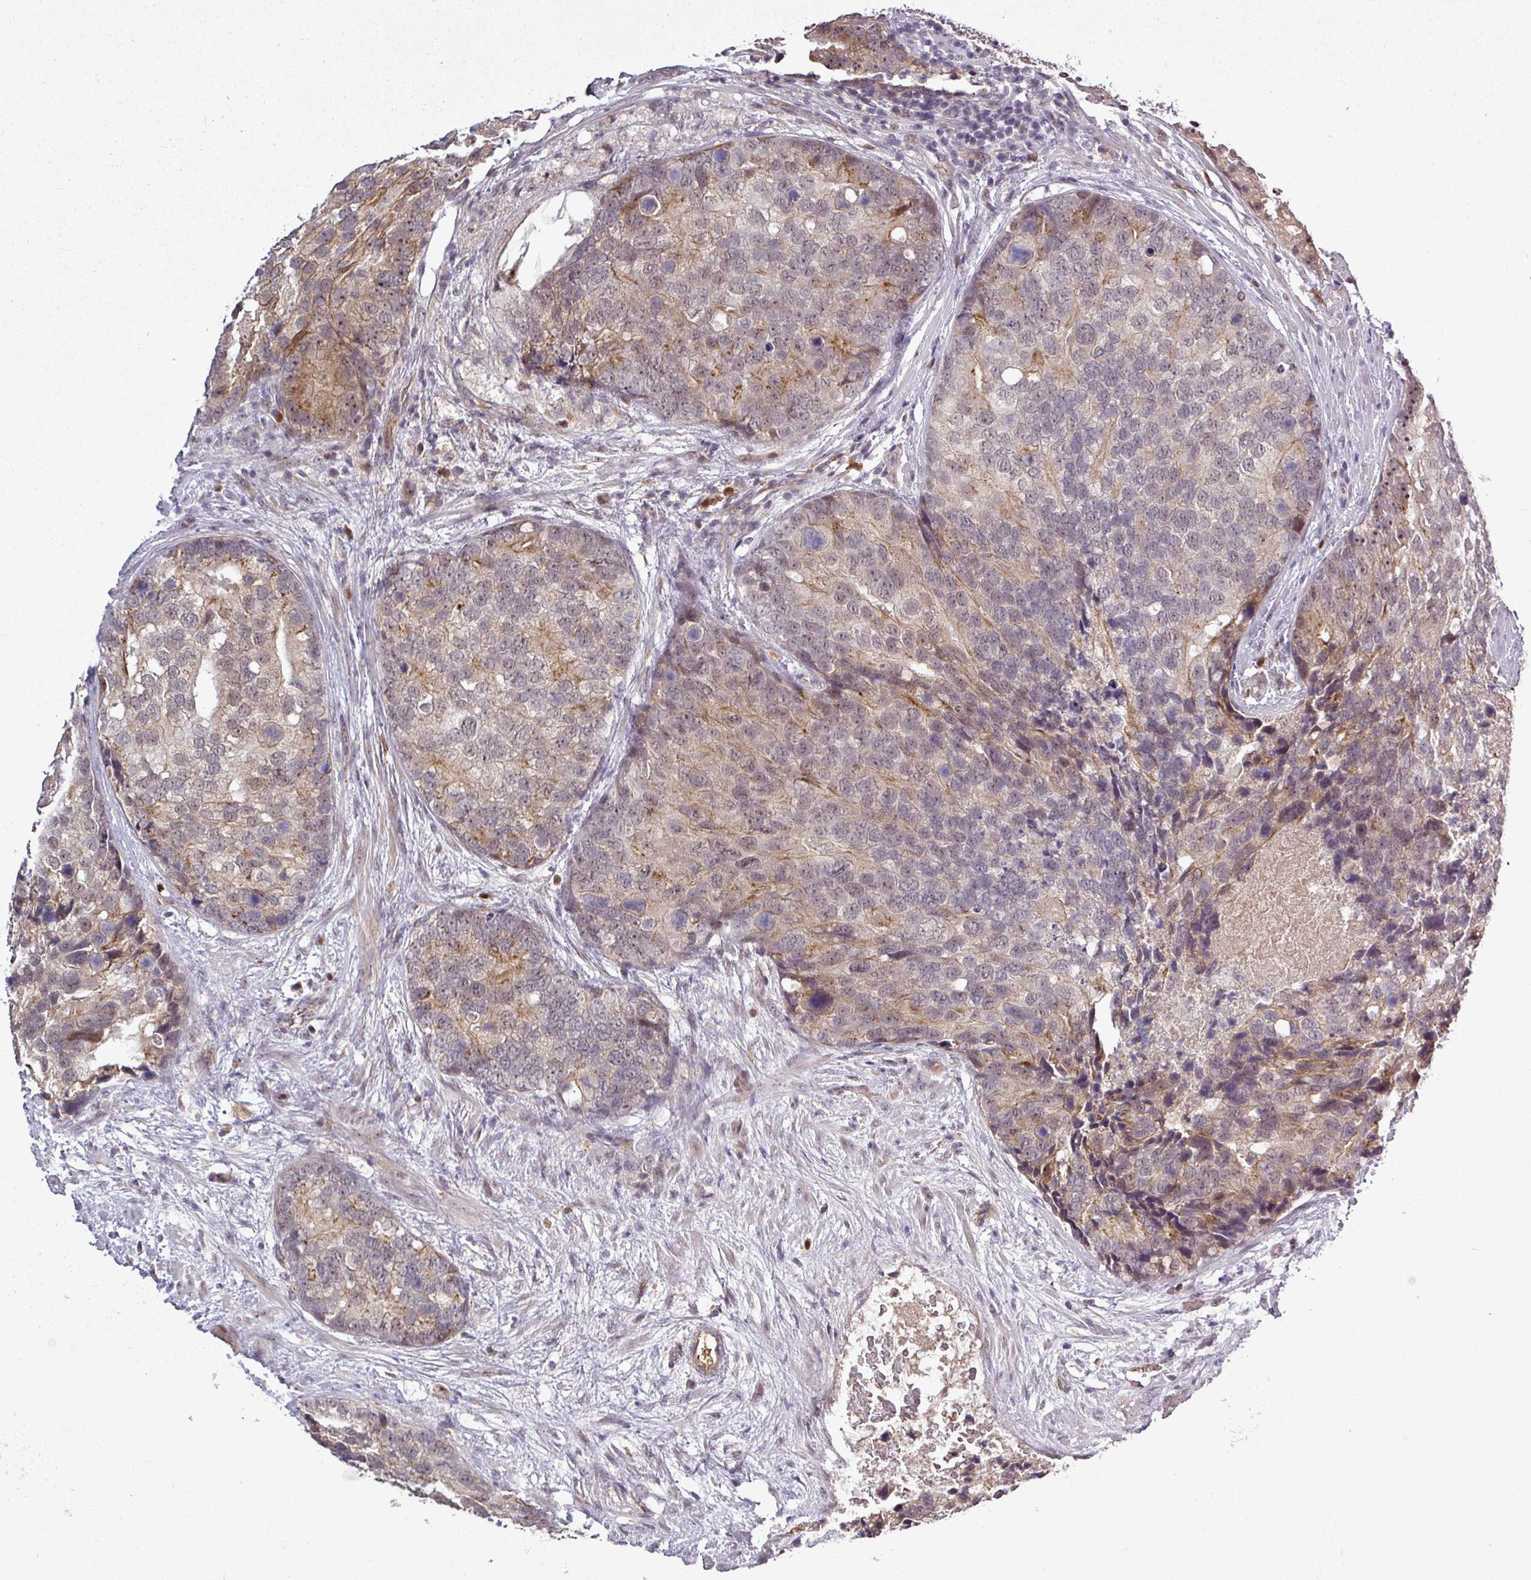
{"staining": {"intensity": "weak", "quantity": "<25%", "location": "cytoplasmic/membranous"}, "tissue": "prostate cancer", "cell_type": "Tumor cells", "image_type": "cancer", "snomed": [{"axis": "morphology", "description": "Adenocarcinoma, High grade"}, {"axis": "topography", "description": "Prostate"}], "caption": "Immunohistochemical staining of prostate cancer shows no significant staining in tumor cells. (Immunohistochemistry (ihc), brightfield microscopy, high magnification).", "gene": "PCDH1", "patient": {"sex": "male", "age": 62}}